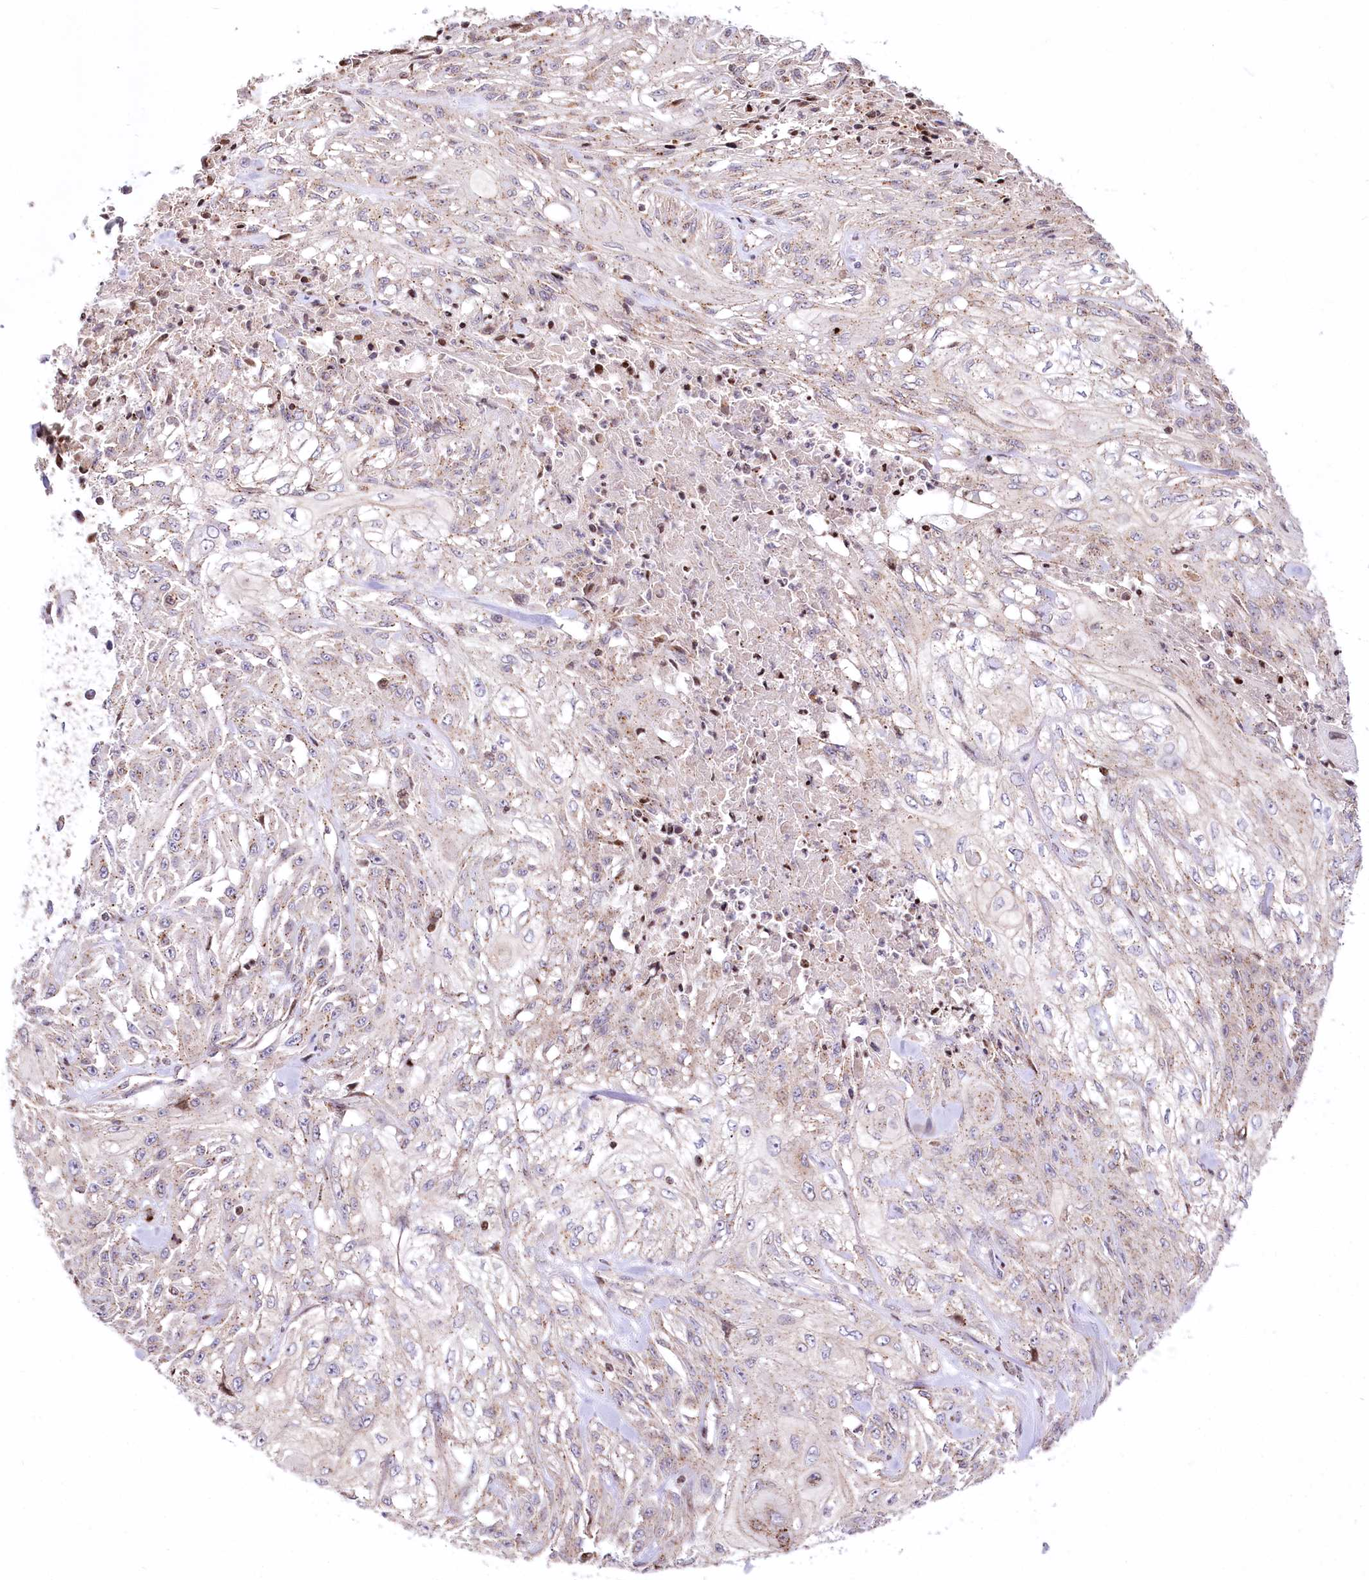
{"staining": {"intensity": "weak", "quantity": "<25%", "location": "cytoplasmic/membranous"}, "tissue": "skin cancer", "cell_type": "Tumor cells", "image_type": "cancer", "snomed": [{"axis": "morphology", "description": "Squamous cell carcinoma, NOS"}, {"axis": "morphology", "description": "Squamous cell carcinoma, metastatic, NOS"}, {"axis": "topography", "description": "Skin"}, {"axis": "topography", "description": "Lymph node"}], "caption": "Tumor cells show no significant protein staining in skin cancer (squamous cell carcinoma). Nuclei are stained in blue.", "gene": "ZFYVE27", "patient": {"sex": "male", "age": 75}}